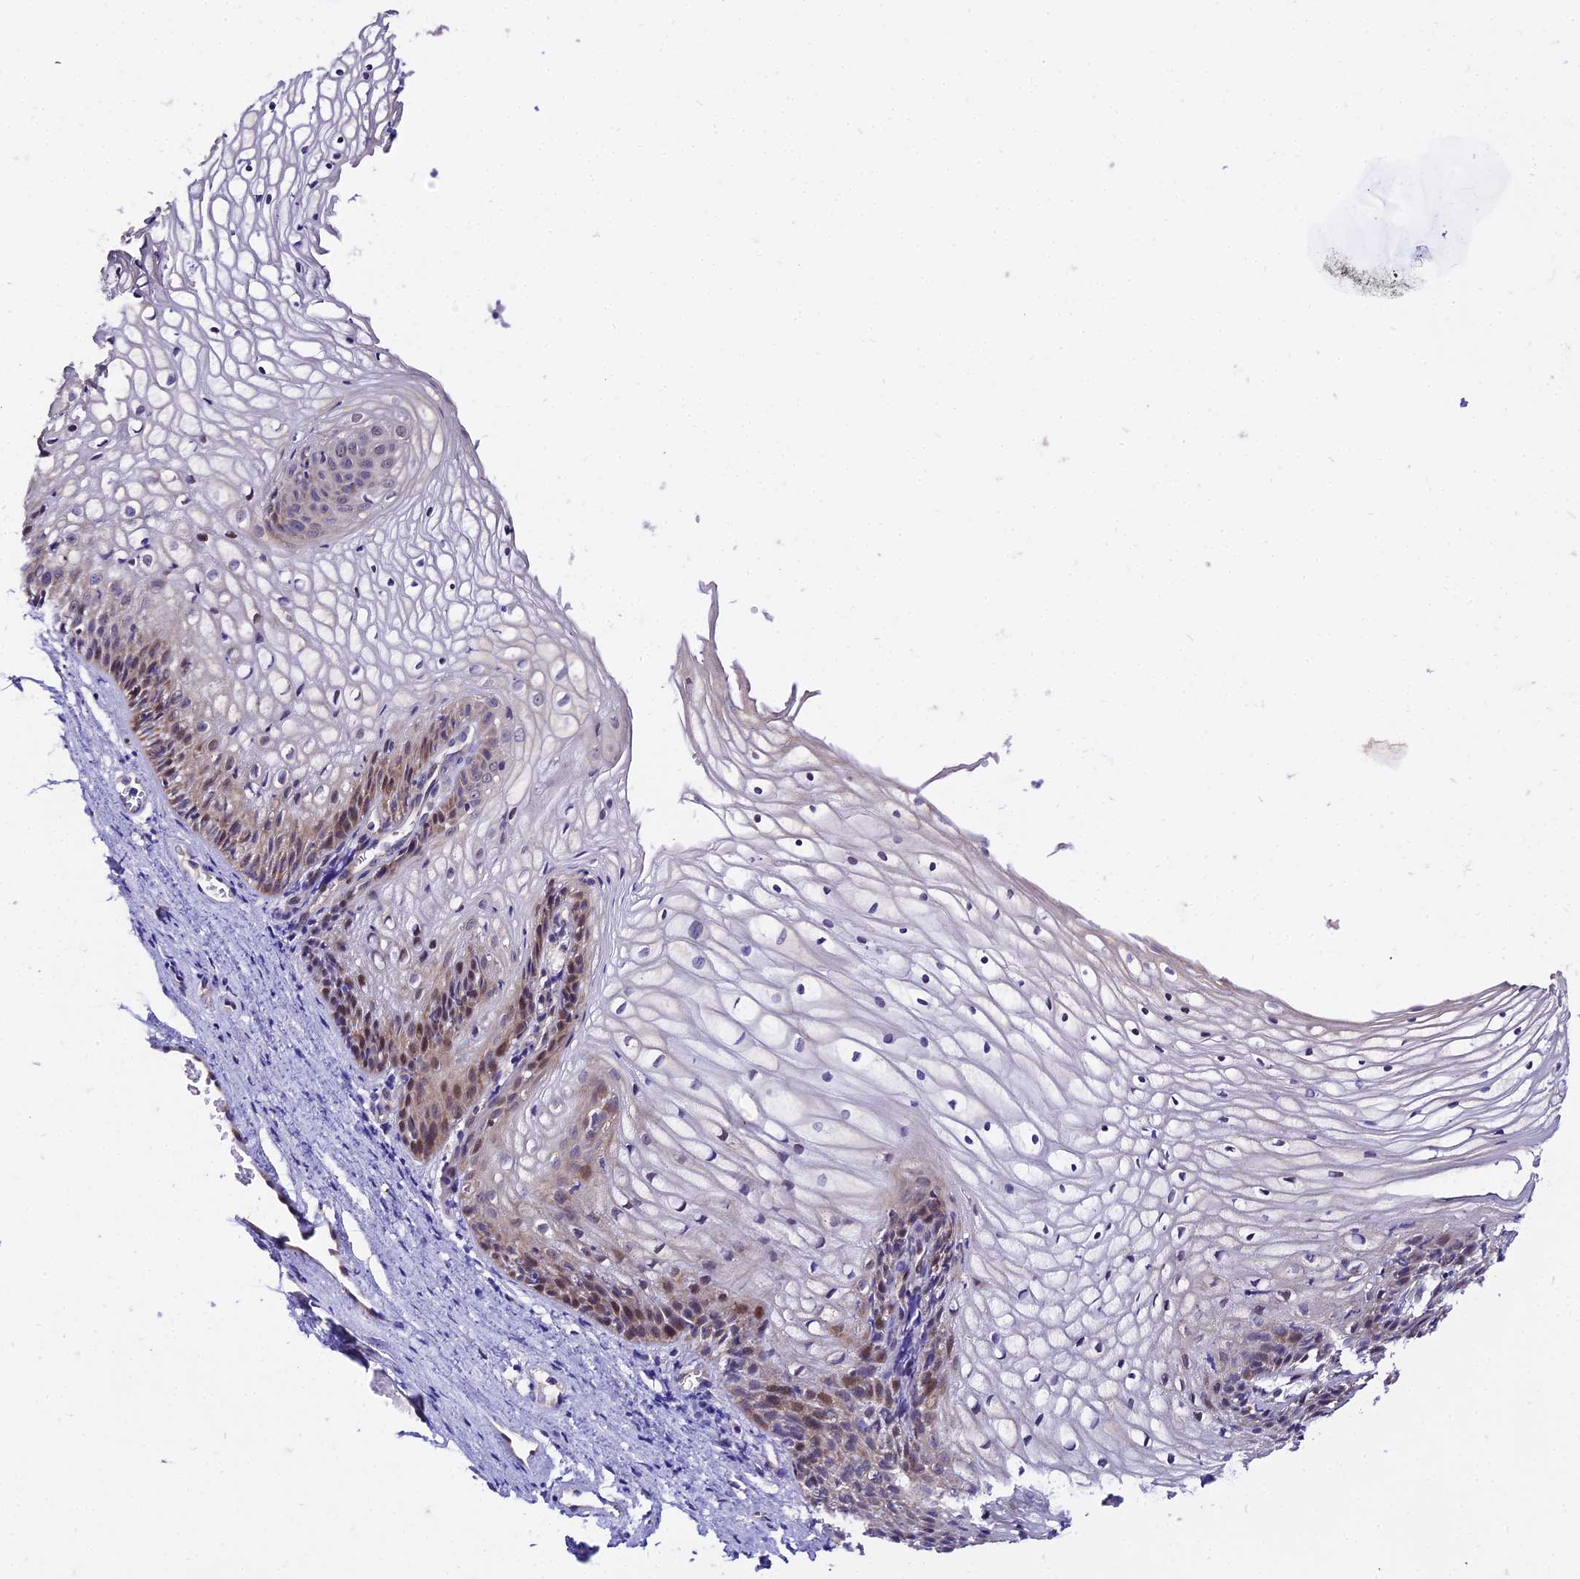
{"staining": {"intensity": "moderate", "quantity": "<25%", "location": "cytoplasmic/membranous,nuclear"}, "tissue": "vagina", "cell_type": "Squamous epithelial cells", "image_type": "normal", "snomed": [{"axis": "morphology", "description": "Normal tissue, NOS"}, {"axis": "topography", "description": "Vagina"}], "caption": "Immunohistochemistry image of unremarkable vagina: vagina stained using immunohistochemistry reveals low levels of moderate protein expression localized specifically in the cytoplasmic/membranous,nuclear of squamous epithelial cells, appearing as a cytoplasmic/membranous,nuclear brown color.", "gene": "ATP5PB", "patient": {"sex": "female", "age": 34}}